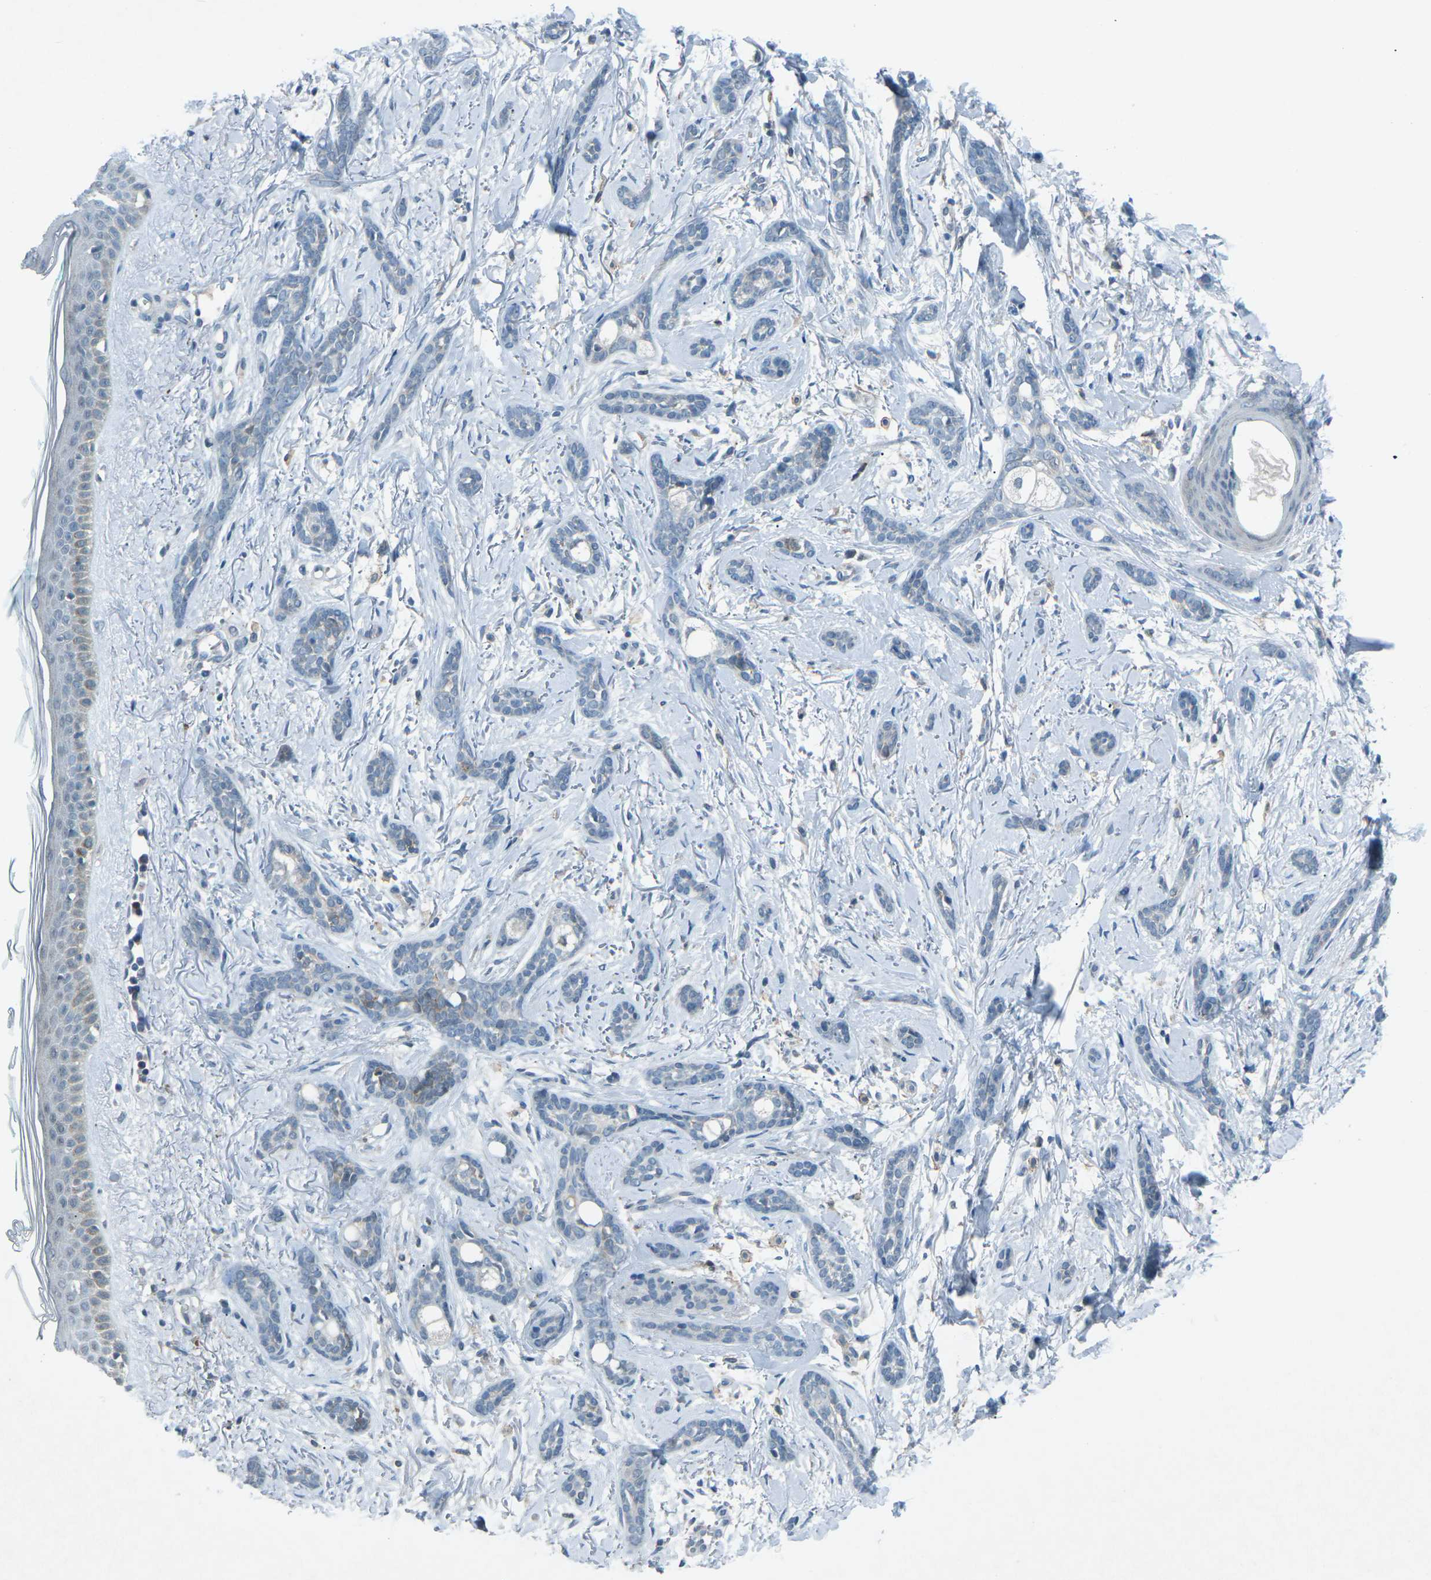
{"staining": {"intensity": "negative", "quantity": "none", "location": "none"}, "tissue": "skin cancer", "cell_type": "Tumor cells", "image_type": "cancer", "snomed": [{"axis": "morphology", "description": "Basal cell carcinoma"}, {"axis": "morphology", "description": "Adnexal tumor, benign"}, {"axis": "topography", "description": "Skin"}], "caption": "An immunohistochemistry photomicrograph of skin basal cell carcinoma is shown. There is no staining in tumor cells of skin basal cell carcinoma. (Immunohistochemistry (ihc), brightfield microscopy, high magnification).", "gene": "PRKCA", "patient": {"sex": "female", "age": 42}}